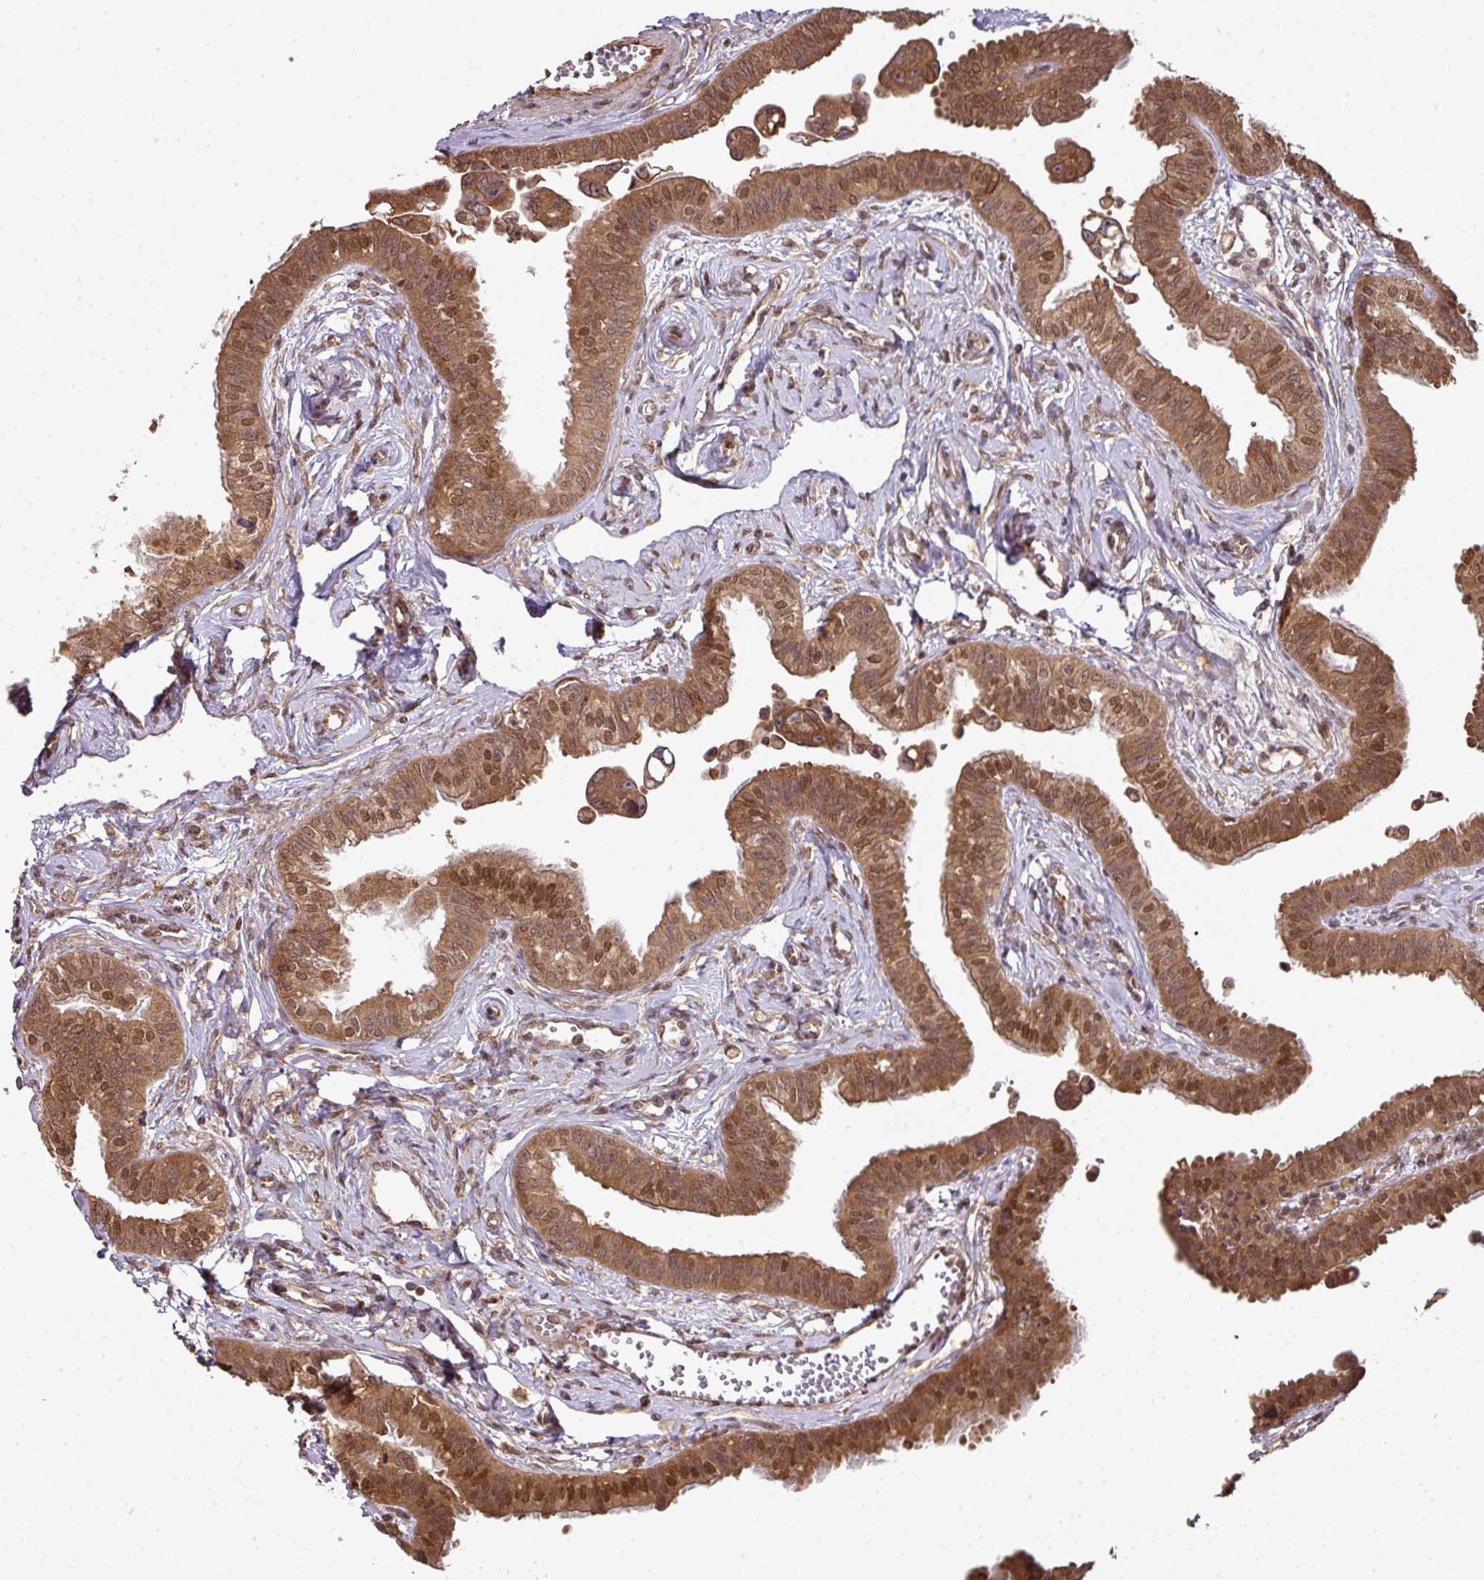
{"staining": {"intensity": "moderate", "quantity": ">75%", "location": "cytoplasmic/membranous,nuclear"}, "tissue": "fallopian tube", "cell_type": "Glandular cells", "image_type": "normal", "snomed": [{"axis": "morphology", "description": "Normal tissue, NOS"}, {"axis": "morphology", "description": "Carcinoma, NOS"}, {"axis": "topography", "description": "Fallopian tube"}, {"axis": "topography", "description": "Ovary"}], "caption": "Immunohistochemical staining of benign human fallopian tube demonstrates >75% levels of moderate cytoplasmic/membranous,nuclear protein positivity in approximately >75% of glandular cells. The staining was performed using DAB, with brown indicating positive protein expression. Nuclei are stained blue with hematoxylin.", "gene": "ANKRD18A", "patient": {"sex": "female", "age": 59}}